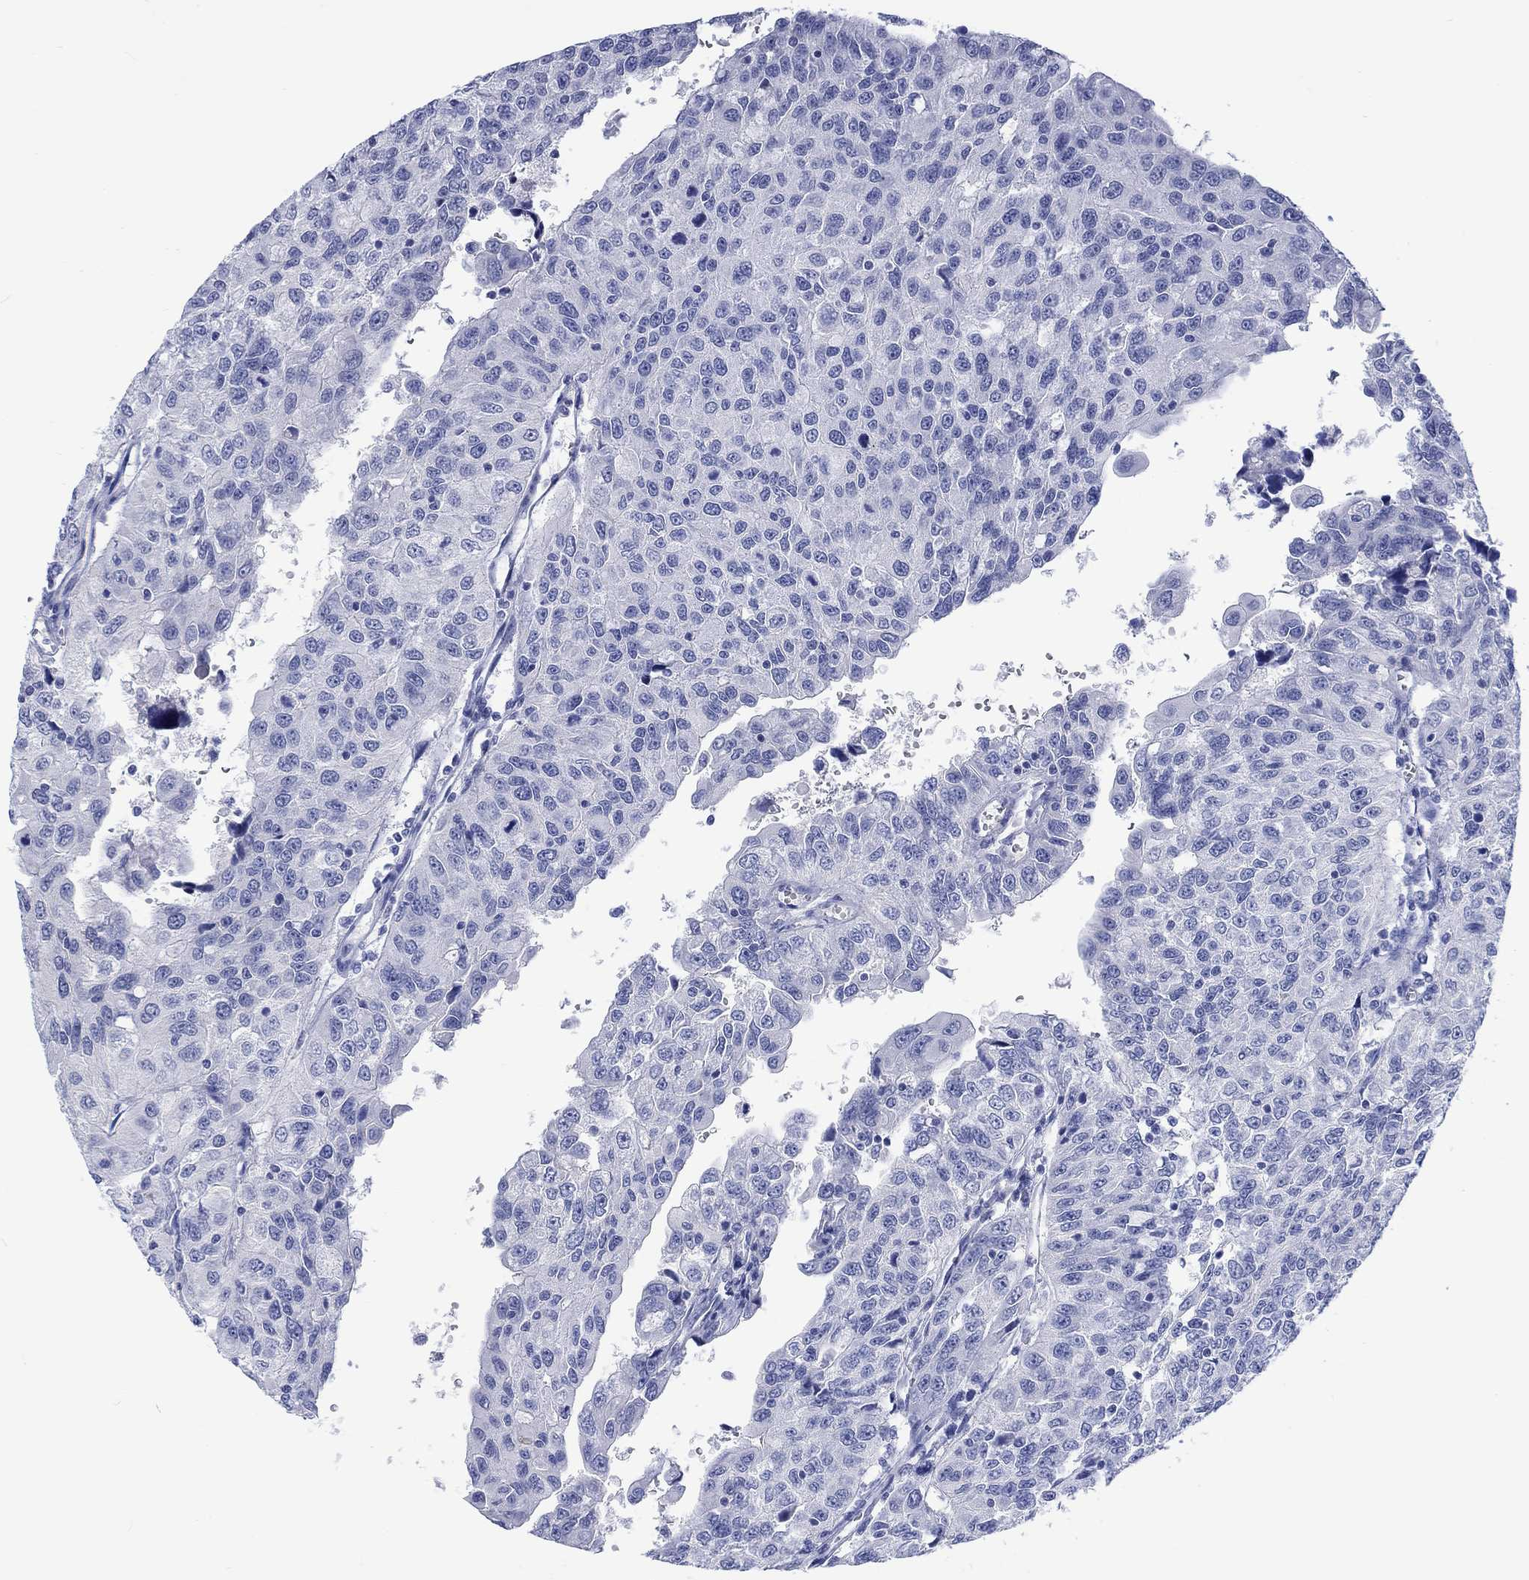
{"staining": {"intensity": "negative", "quantity": "none", "location": "none"}, "tissue": "urothelial cancer", "cell_type": "Tumor cells", "image_type": "cancer", "snomed": [{"axis": "morphology", "description": "Urothelial carcinoma, NOS"}, {"axis": "morphology", "description": "Urothelial carcinoma, High grade"}, {"axis": "topography", "description": "Urinary bladder"}], "caption": "High magnification brightfield microscopy of urothelial cancer stained with DAB (3,3'-diaminobenzidine) (brown) and counterstained with hematoxylin (blue): tumor cells show no significant expression.", "gene": "CACNG3", "patient": {"sex": "female", "age": 73}}